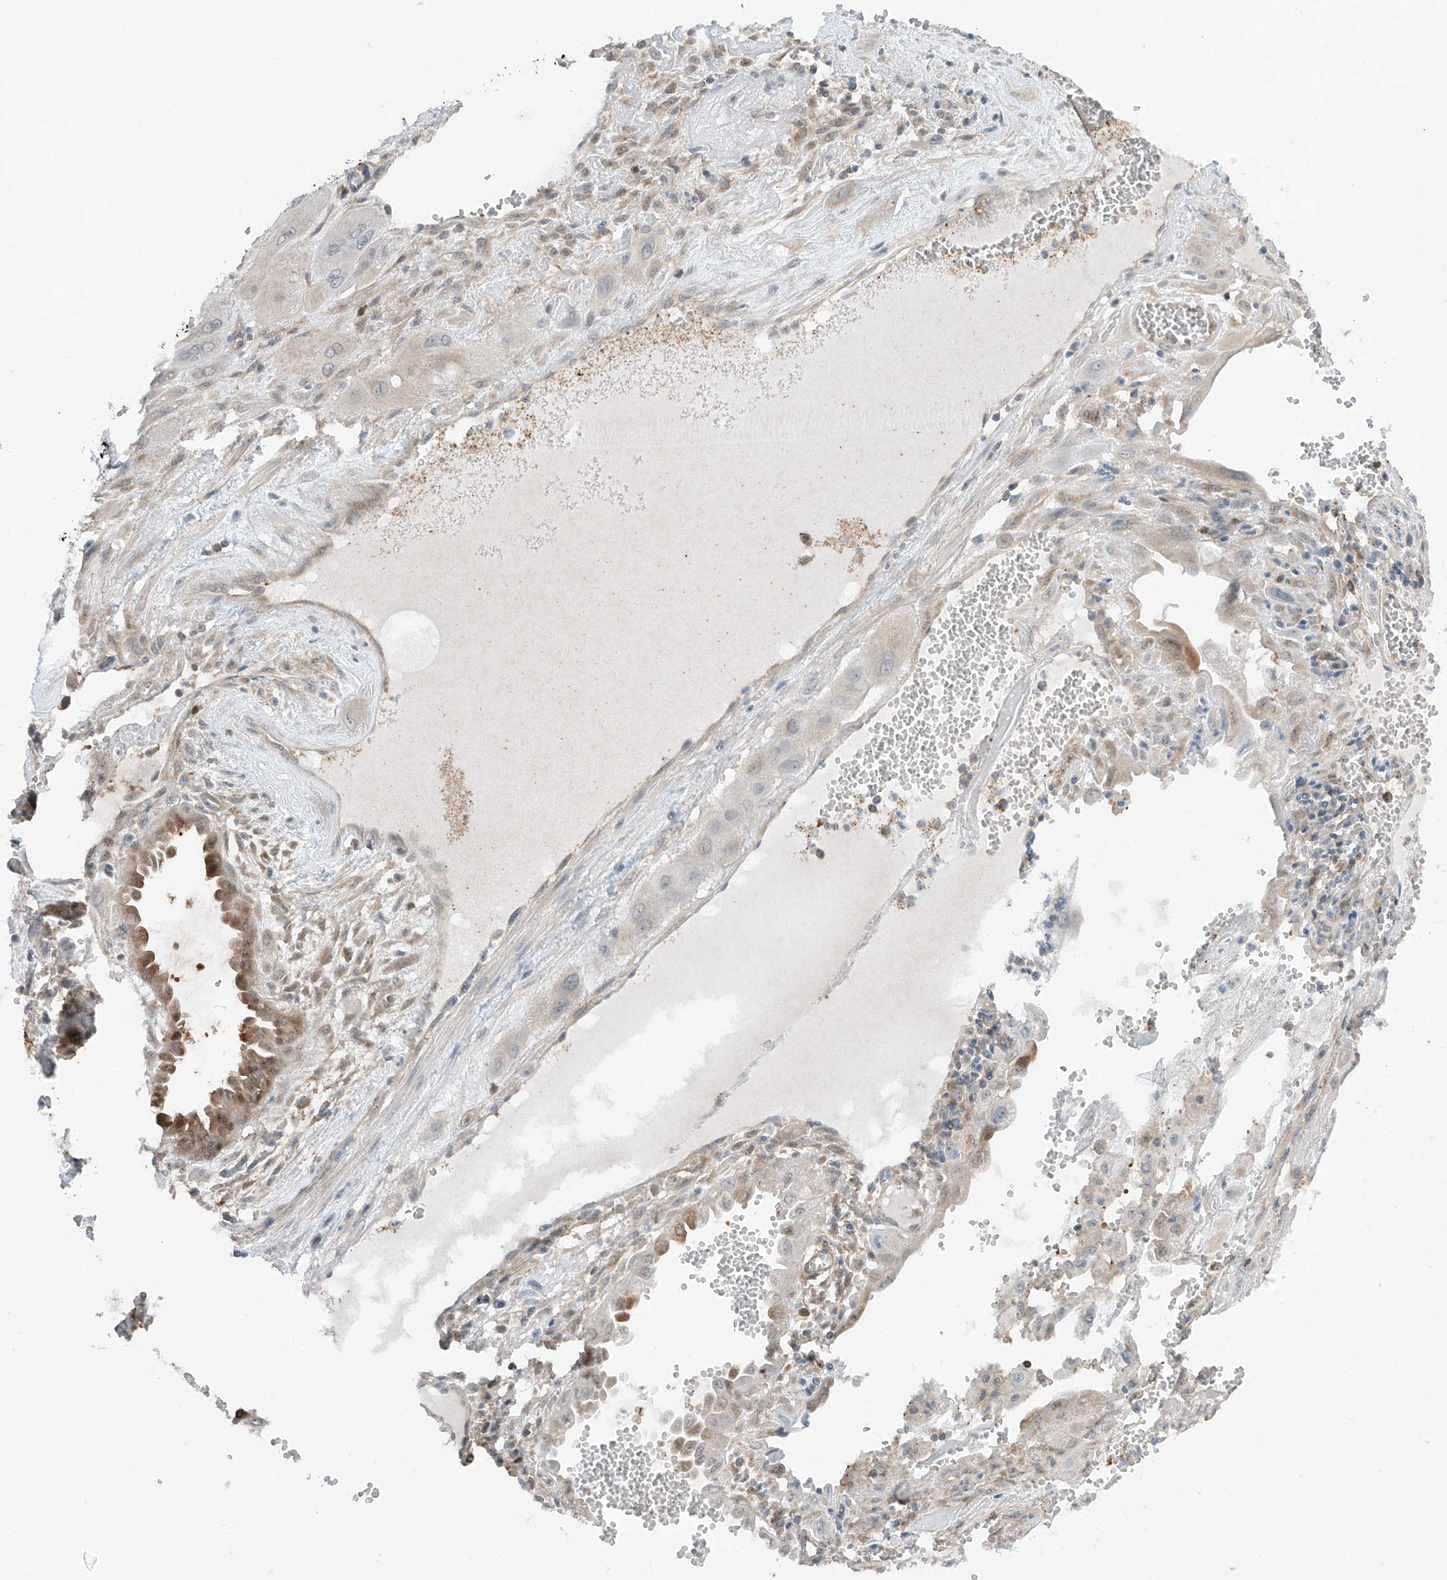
{"staining": {"intensity": "weak", "quantity": "<25%", "location": "cytoplasmic/membranous"}, "tissue": "cervical cancer", "cell_type": "Tumor cells", "image_type": "cancer", "snomed": [{"axis": "morphology", "description": "Squamous cell carcinoma, NOS"}, {"axis": "topography", "description": "Cervix"}], "caption": "Tumor cells are negative for protein expression in human cervical cancer.", "gene": "TTC38", "patient": {"sex": "female", "age": 34}}